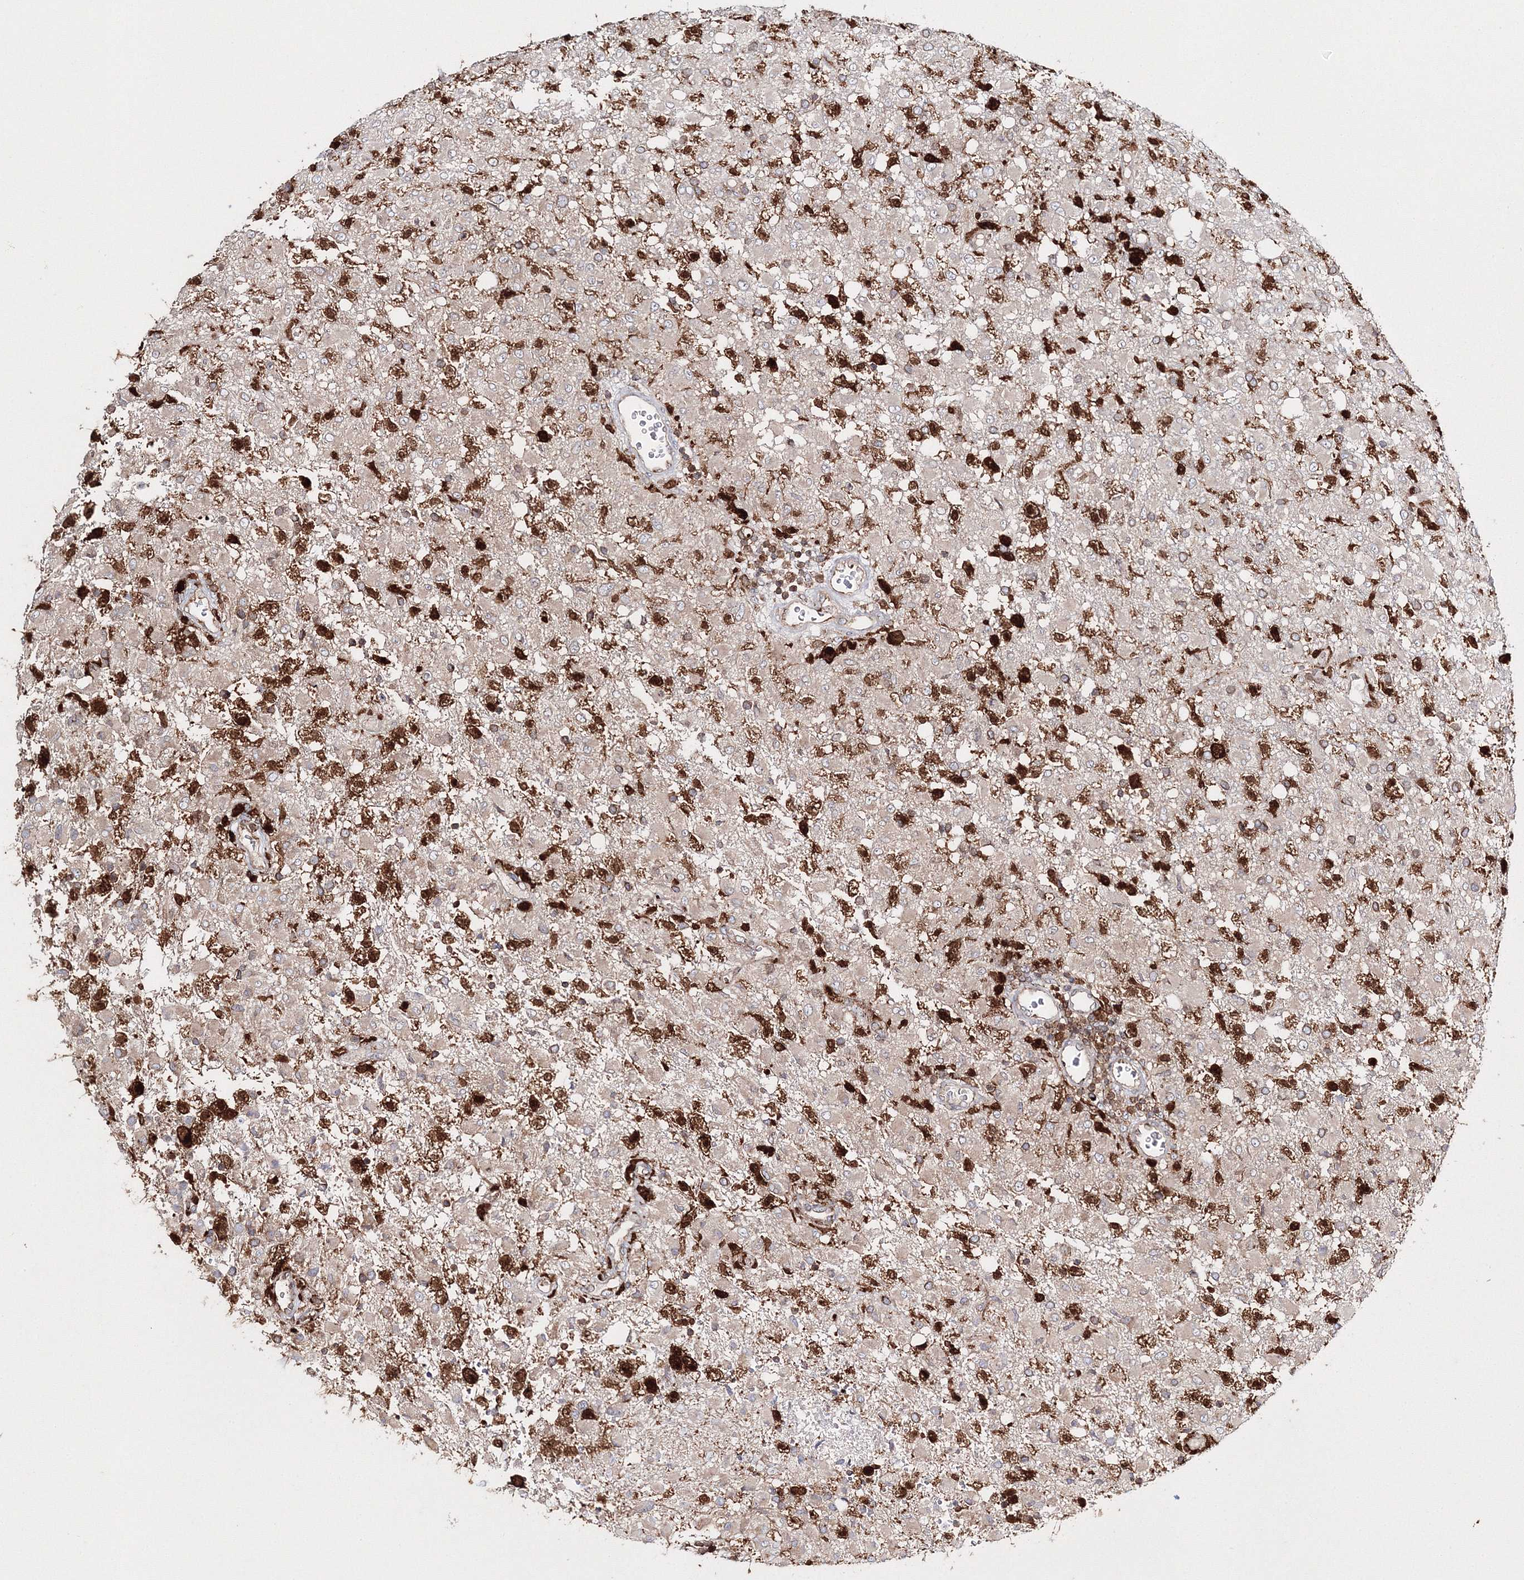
{"staining": {"intensity": "weak", "quantity": "<25%", "location": "cytoplasmic/membranous"}, "tissue": "glioma", "cell_type": "Tumor cells", "image_type": "cancer", "snomed": [{"axis": "morphology", "description": "Glioma, malignant, High grade"}, {"axis": "topography", "description": "Brain"}], "caption": "High power microscopy micrograph of an immunohistochemistry (IHC) micrograph of glioma, revealing no significant staining in tumor cells. (DAB immunohistochemistry (IHC), high magnification).", "gene": "ARCN1", "patient": {"sex": "female", "age": 57}}